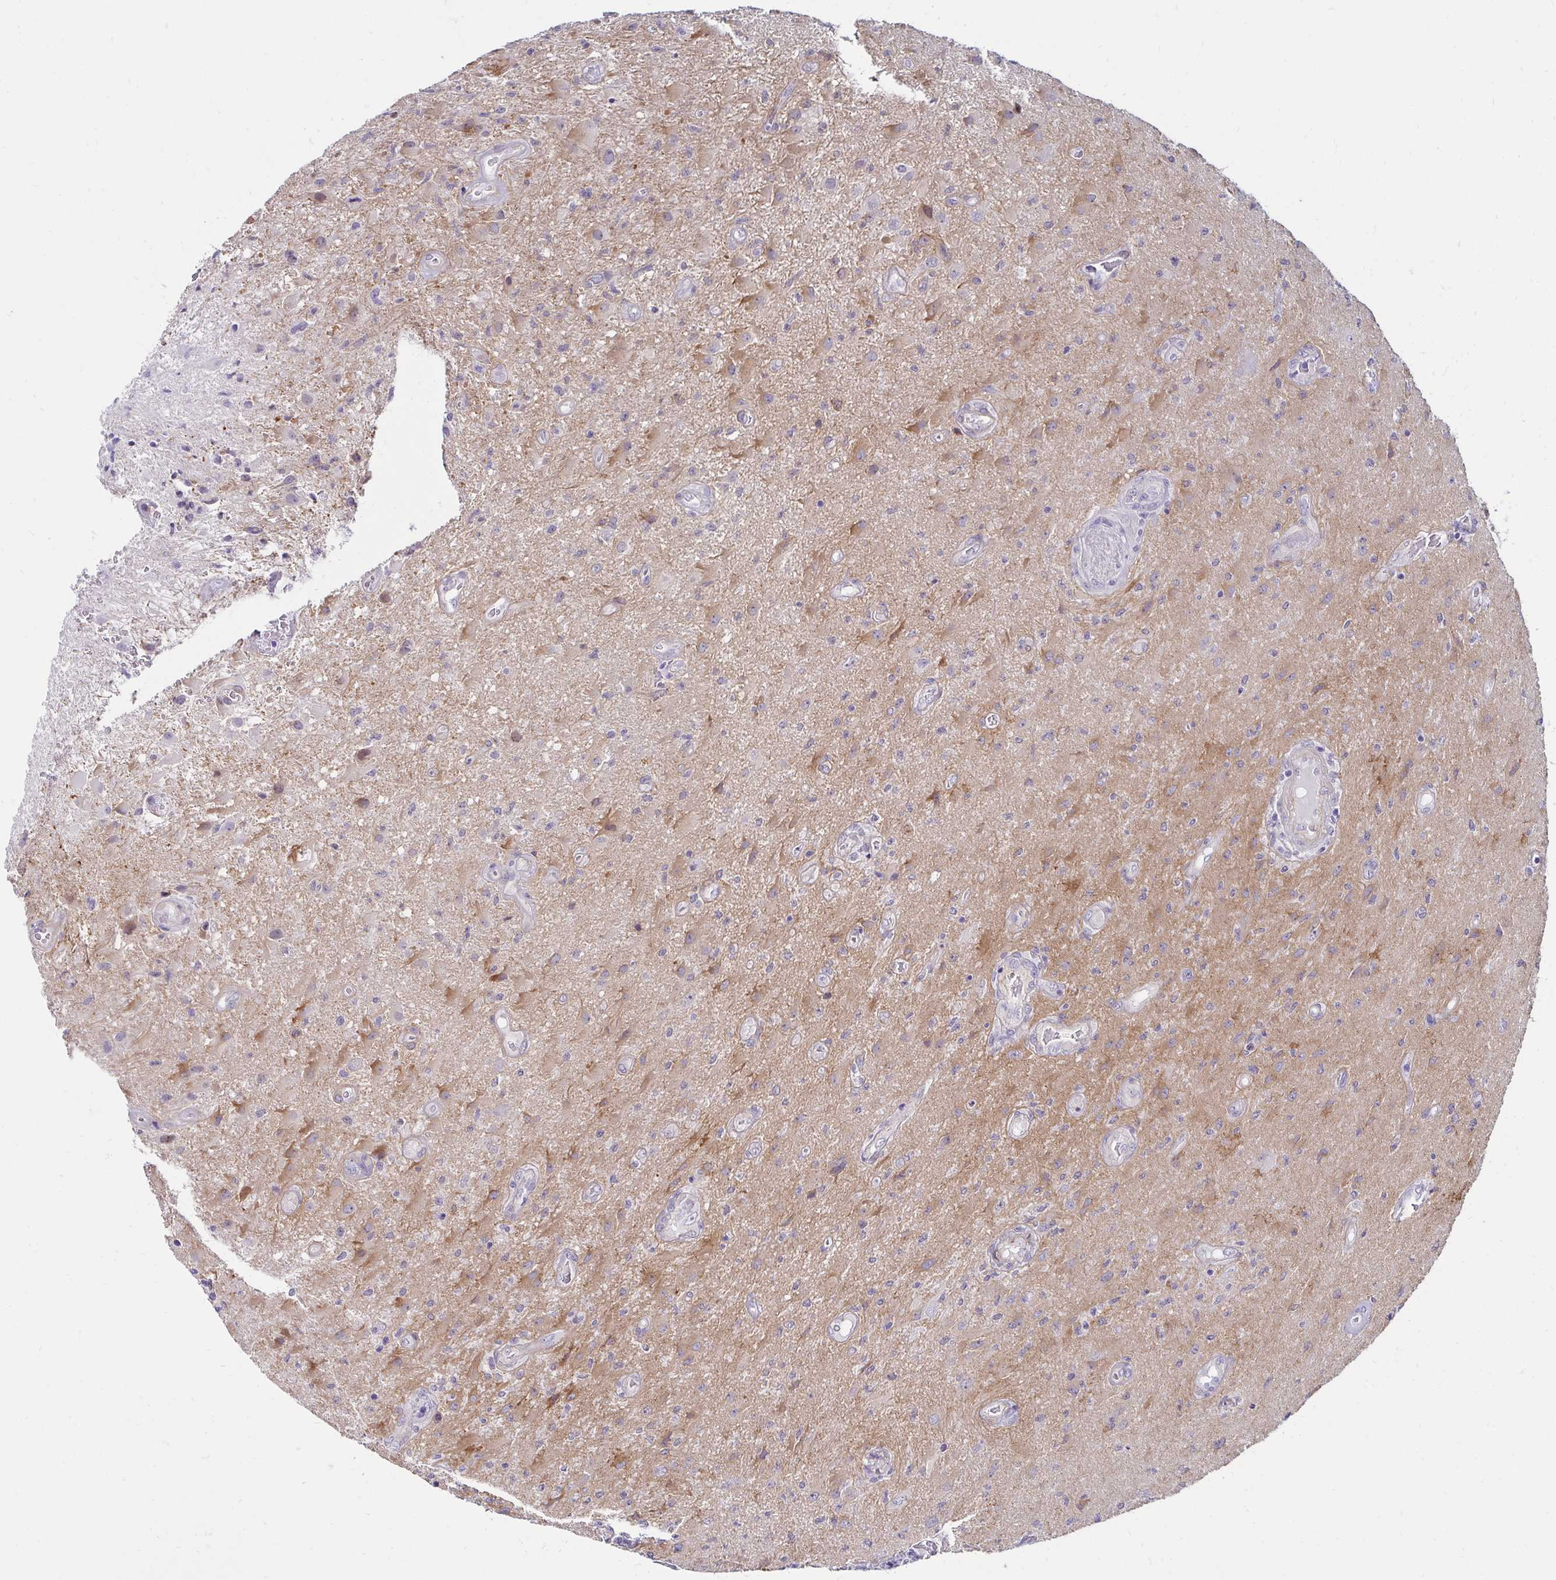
{"staining": {"intensity": "negative", "quantity": "none", "location": "none"}, "tissue": "glioma", "cell_type": "Tumor cells", "image_type": "cancer", "snomed": [{"axis": "morphology", "description": "Glioma, malignant, High grade"}, {"axis": "topography", "description": "Brain"}], "caption": "A high-resolution image shows immunohistochemistry staining of high-grade glioma (malignant), which shows no significant staining in tumor cells. (DAB (3,3'-diaminobenzidine) immunohistochemistry (IHC) with hematoxylin counter stain).", "gene": "ANKRD62", "patient": {"sex": "male", "age": 67}}